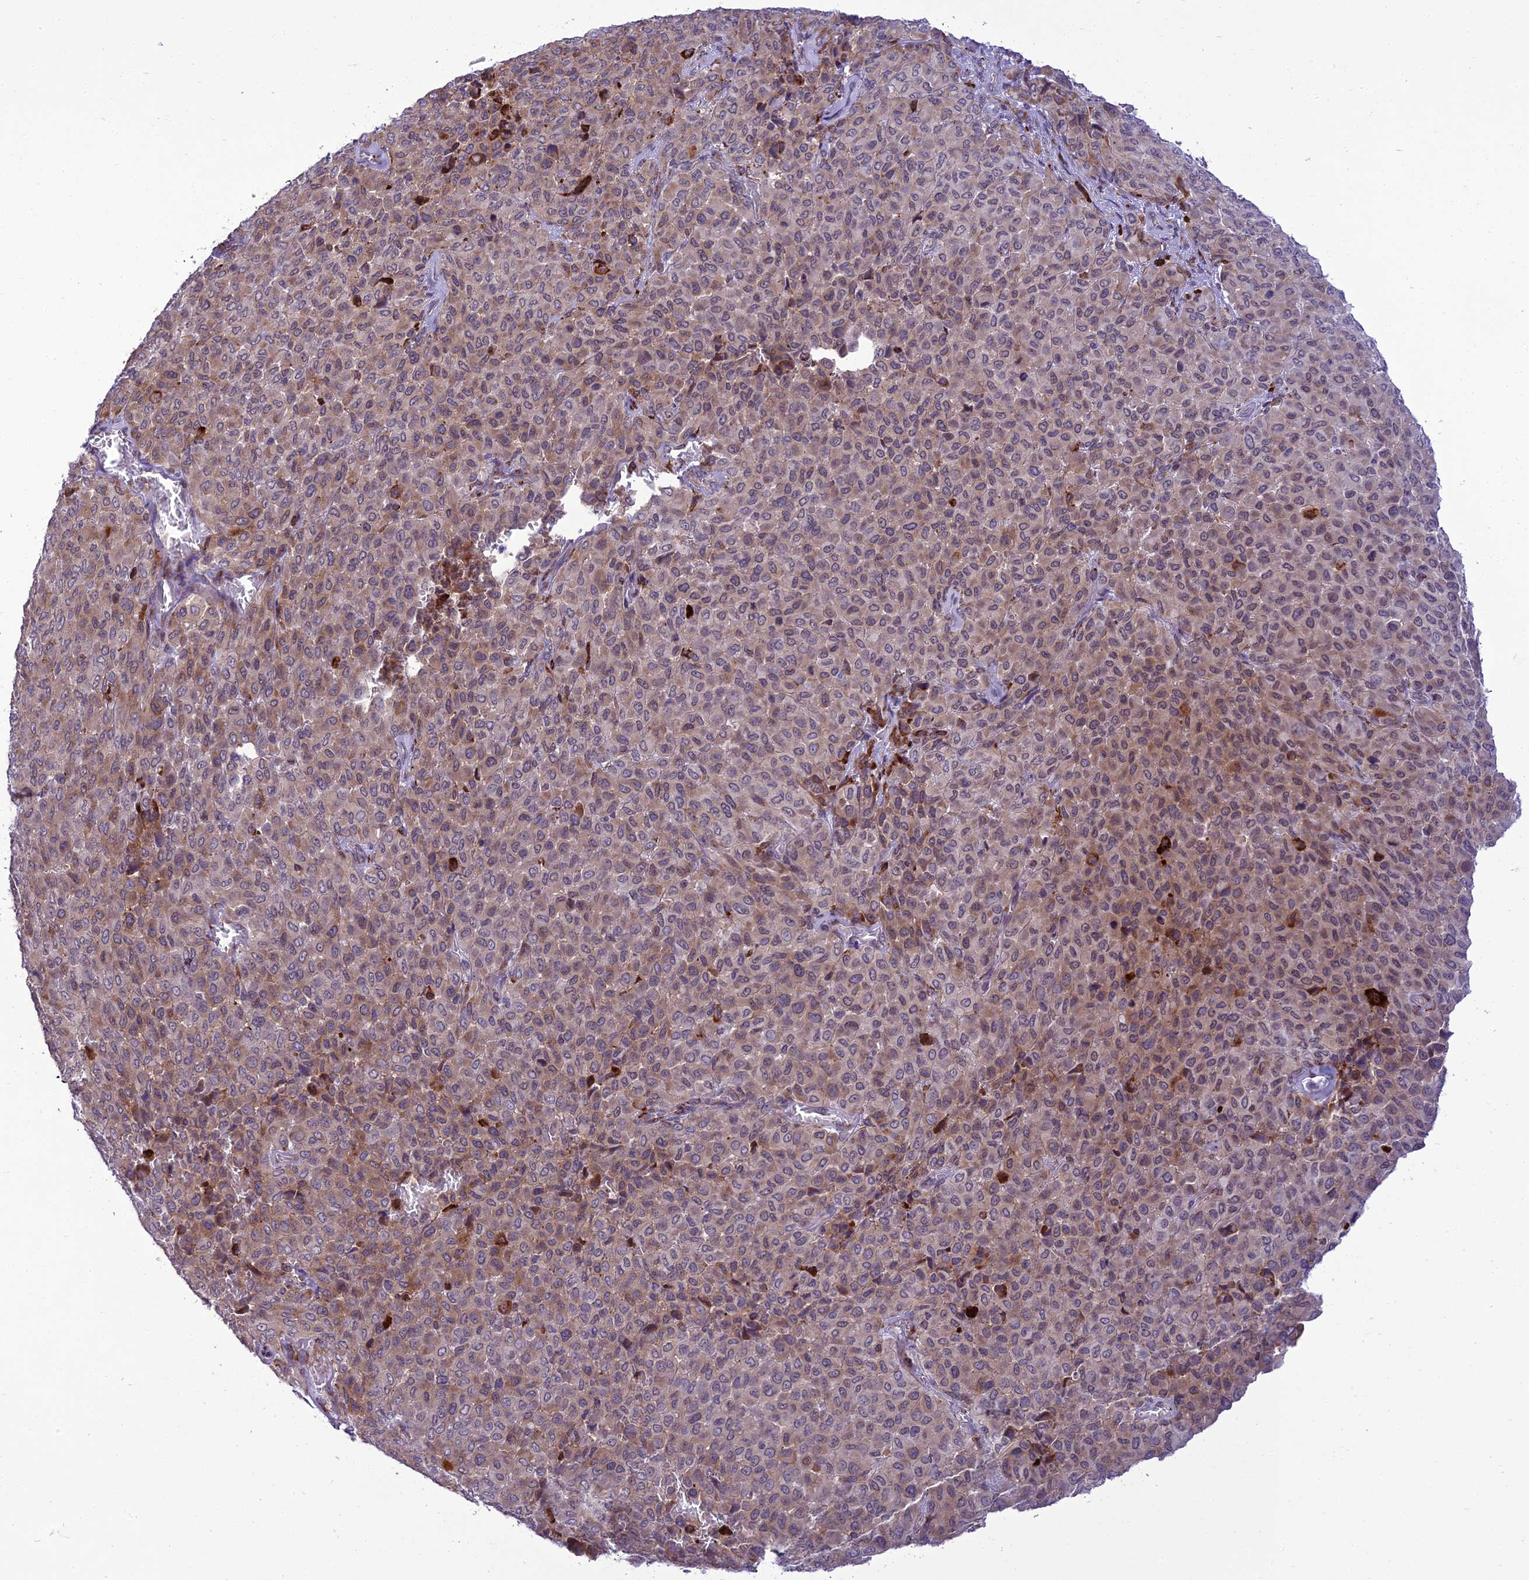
{"staining": {"intensity": "weak", "quantity": "25%-75%", "location": "cytoplasmic/membranous"}, "tissue": "melanoma", "cell_type": "Tumor cells", "image_type": "cancer", "snomed": [{"axis": "morphology", "description": "Malignant melanoma, Metastatic site"}, {"axis": "topography", "description": "Skin"}], "caption": "Immunohistochemical staining of melanoma shows low levels of weak cytoplasmic/membranous positivity in about 25%-75% of tumor cells.", "gene": "NEURL2", "patient": {"sex": "female", "age": 81}}